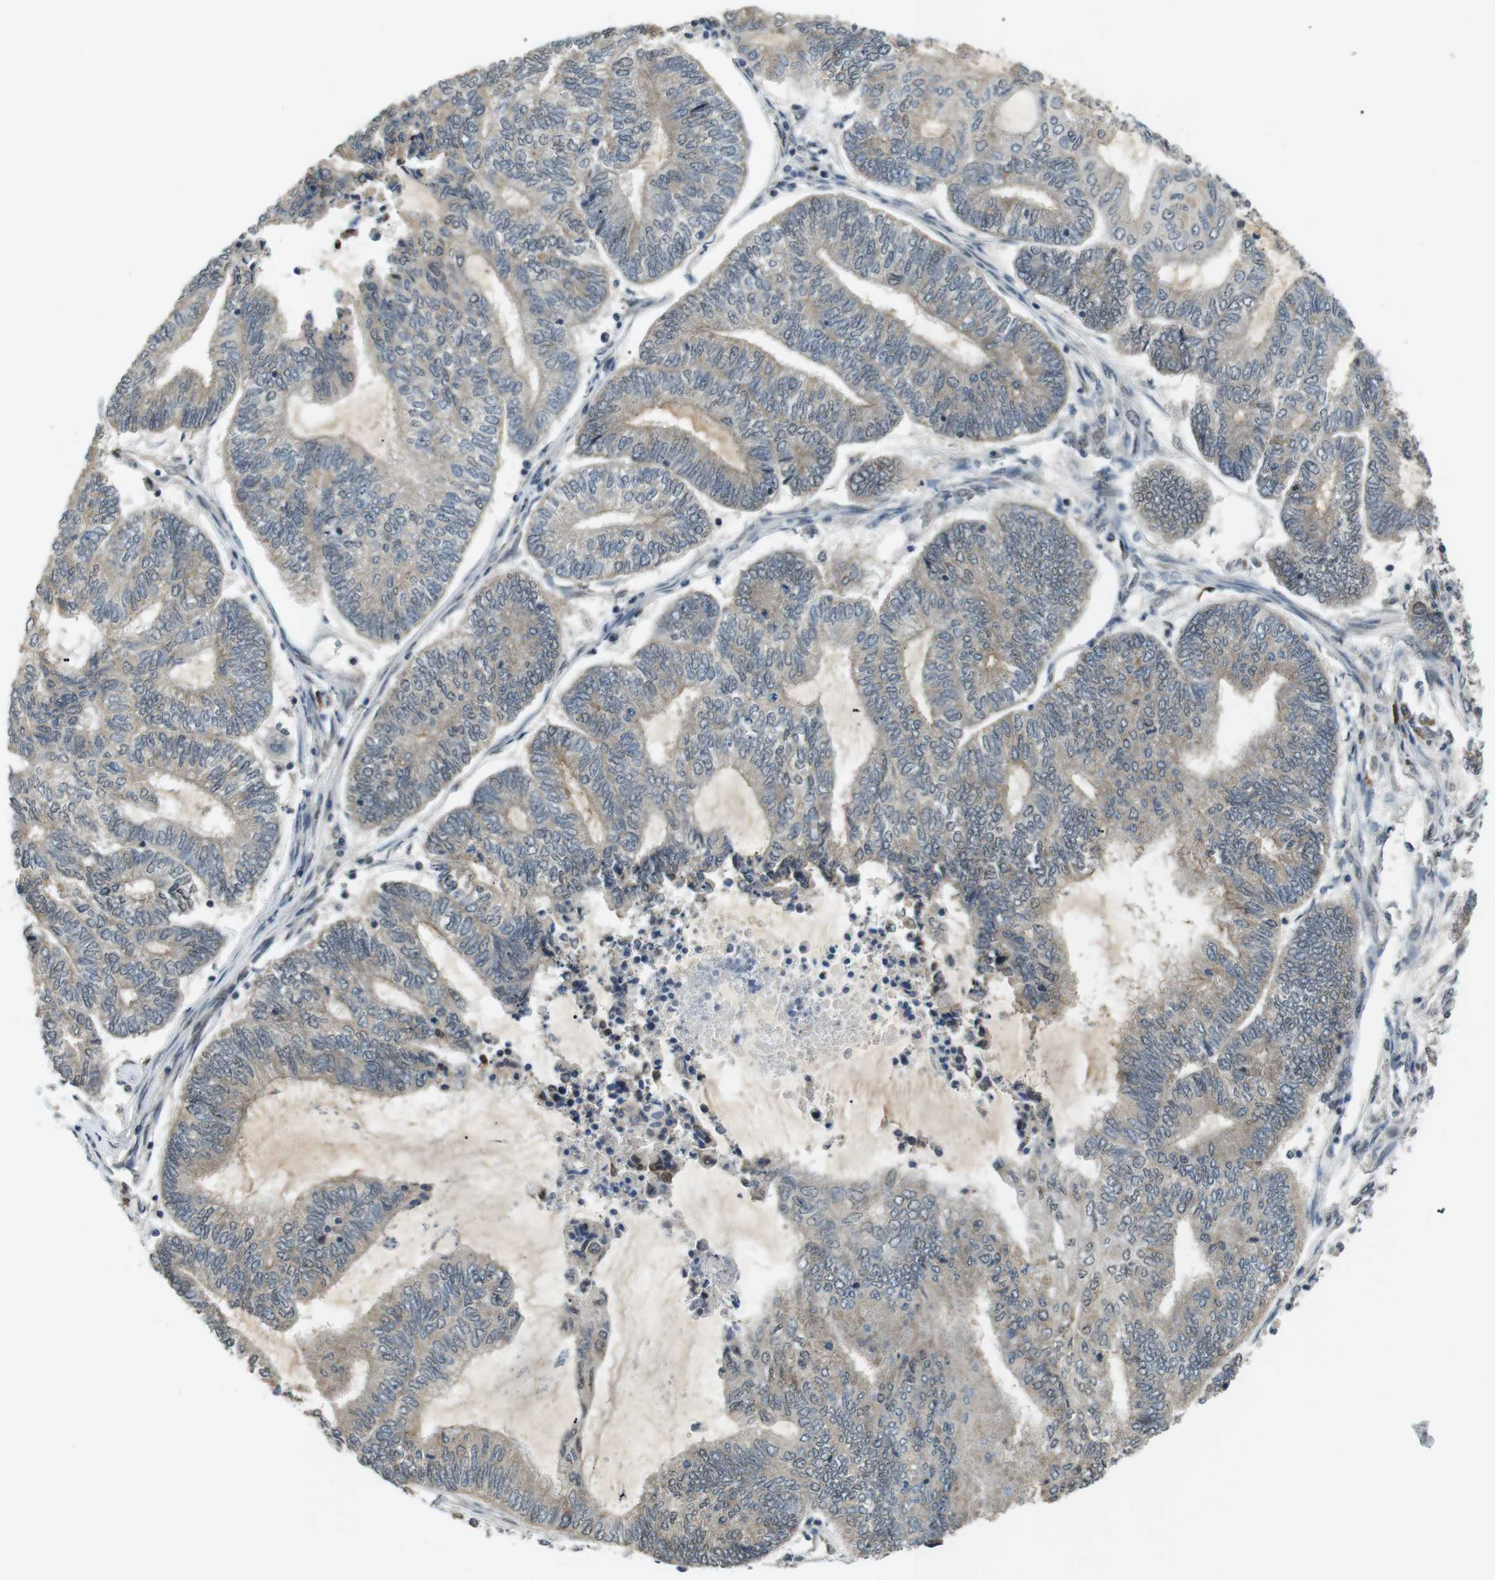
{"staining": {"intensity": "weak", "quantity": "25%-75%", "location": "cytoplasmic/membranous"}, "tissue": "endometrial cancer", "cell_type": "Tumor cells", "image_type": "cancer", "snomed": [{"axis": "morphology", "description": "Adenocarcinoma, NOS"}, {"axis": "topography", "description": "Uterus"}, {"axis": "topography", "description": "Endometrium"}], "caption": "This micrograph shows IHC staining of adenocarcinoma (endometrial), with low weak cytoplasmic/membranous expression in about 25%-75% of tumor cells.", "gene": "ORAI3", "patient": {"sex": "female", "age": 70}}